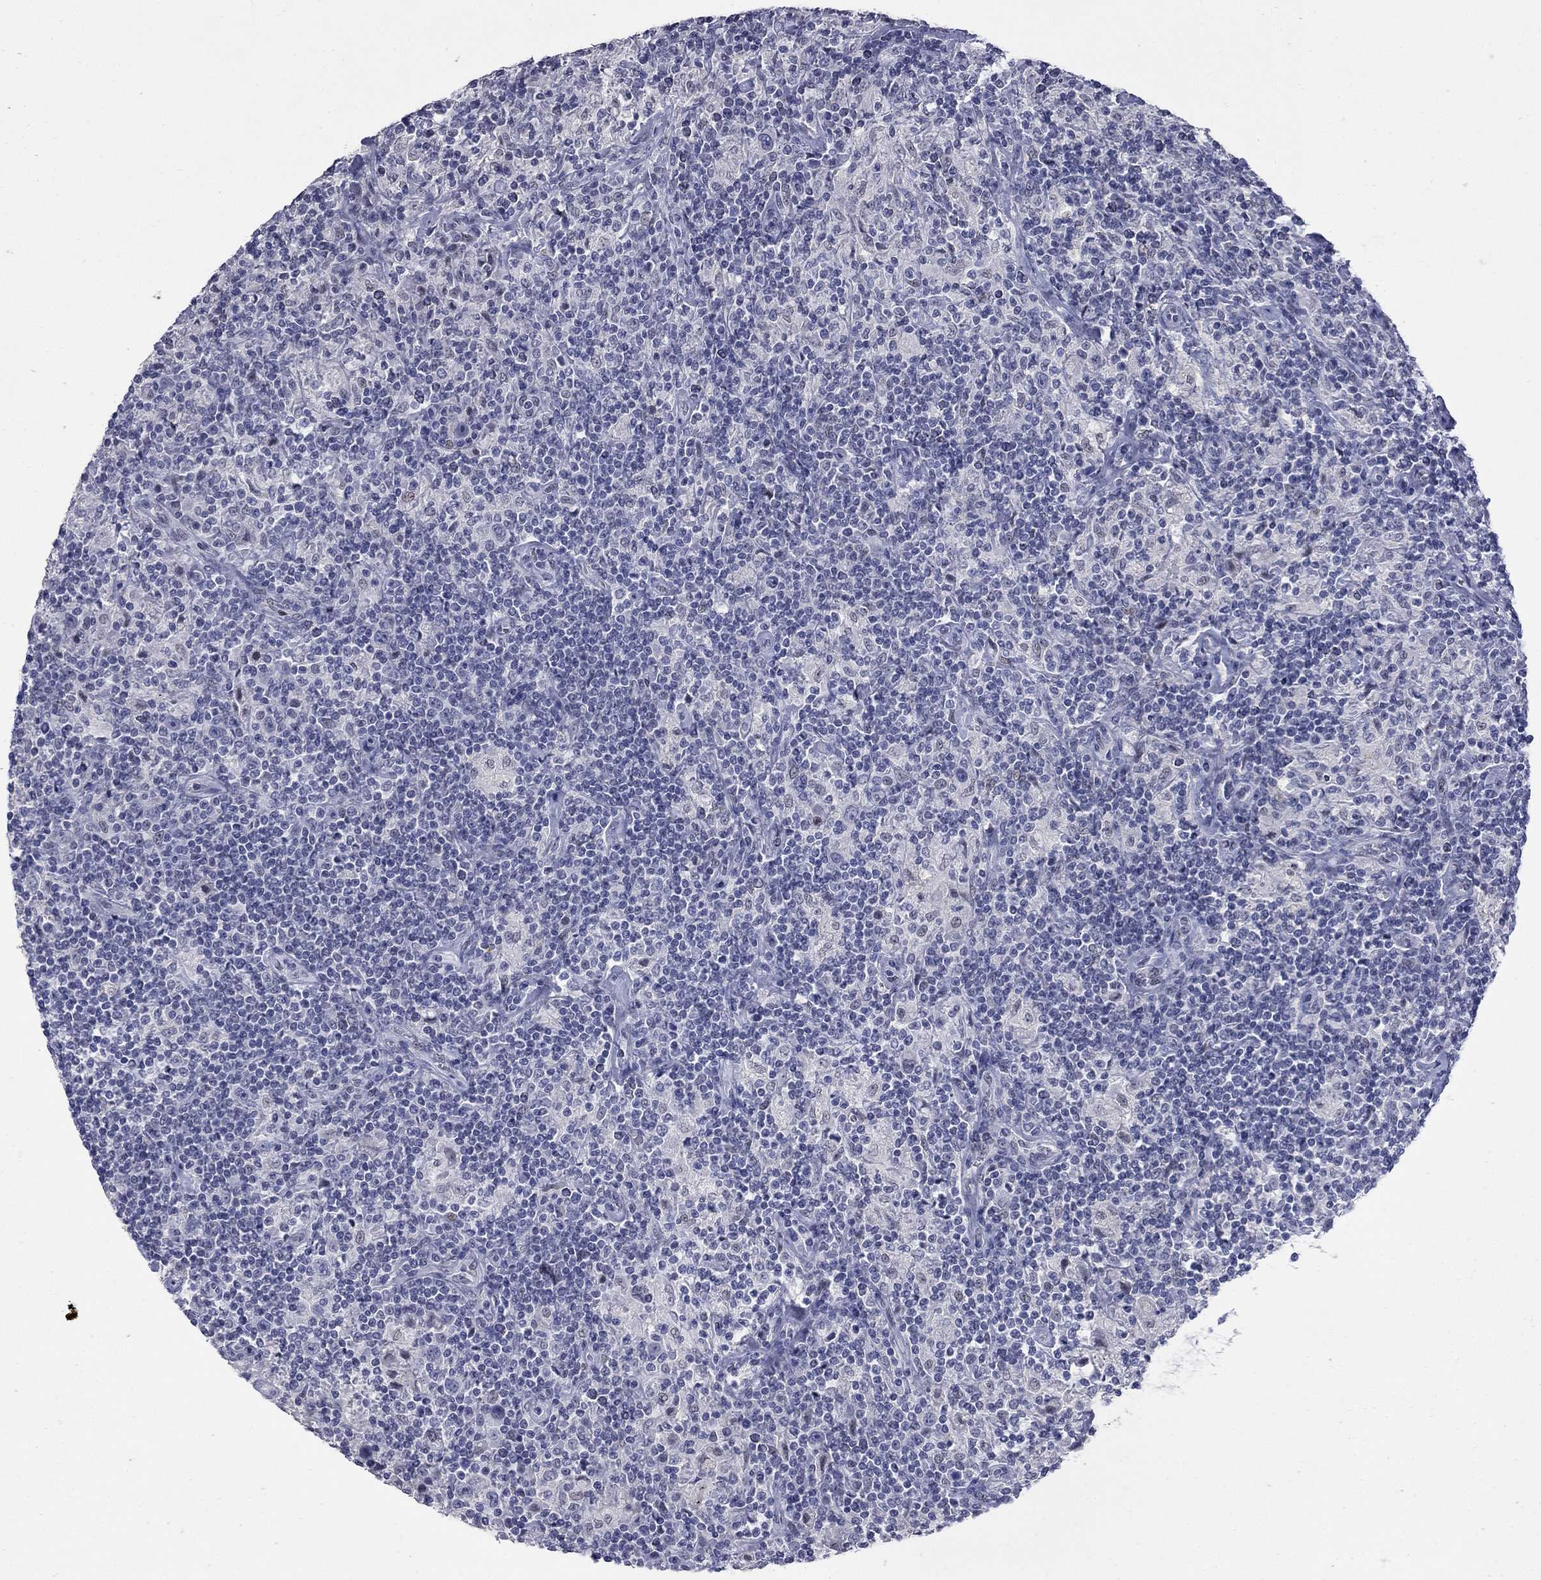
{"staining": {"intensity": "negative", "quantity": "none", "location": "none"}, "tissue": "lymphoma", "cell_type": "Tumor cells", "image_type": "cancer", "snomed": [{"axis": "morphology", "description": "Hodgkin's disease, NOS"}, {"axis": "topography", "description": "Lymph node"}], "caption": "Tumor cells are negative for protein expression in human Hodgkin's disease.", "gene": "SLC51A", "patient": {"sex": "male", "age": 70}}